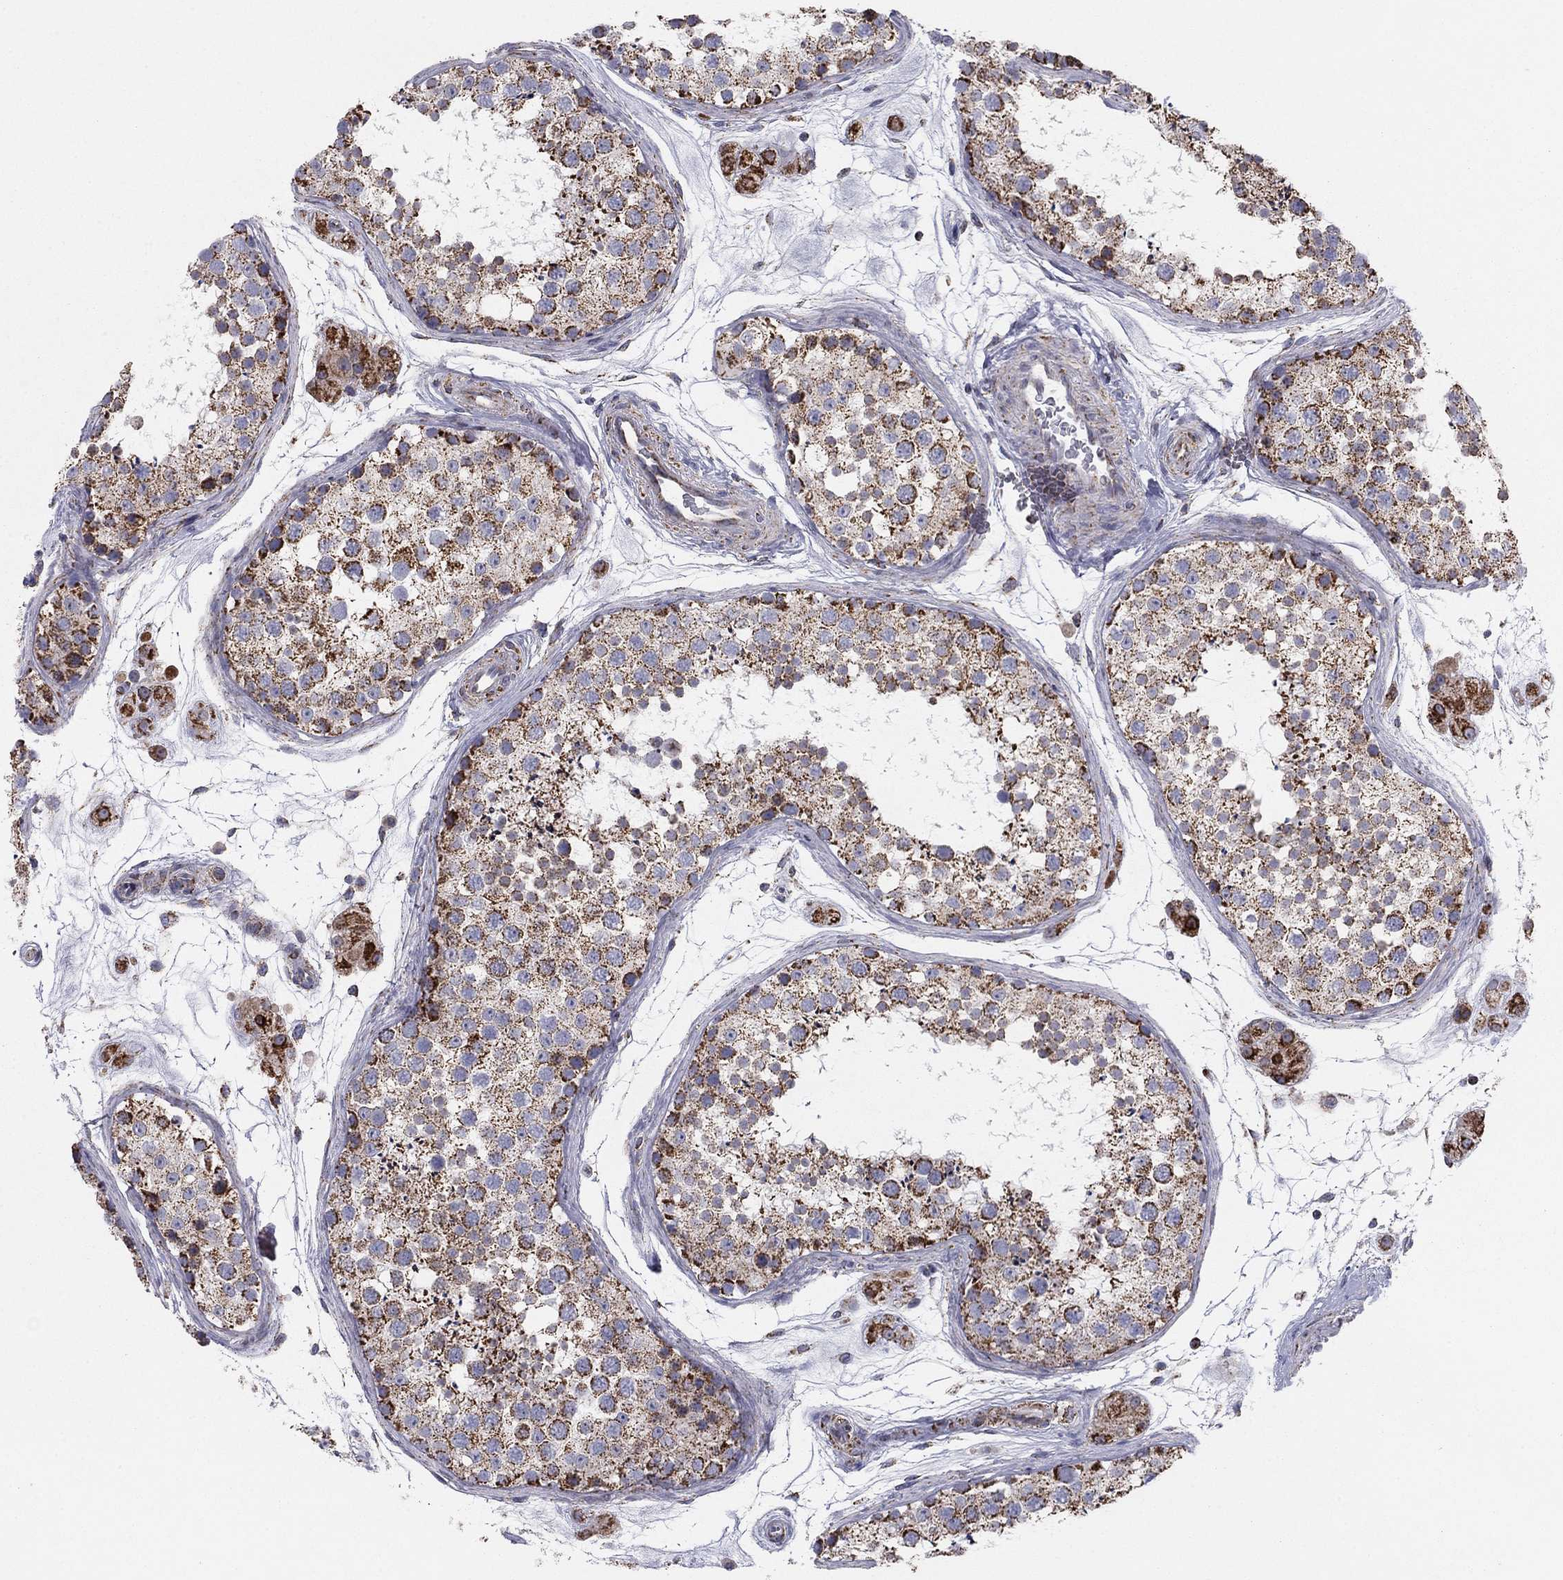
{"staining": {"intensity": "moderate", "quantity": ">75%", "location": "cytoplasmic/membranous"}, "tissue": "testis", "cell_type": "Cells in seminiferous ducts", "image_type": "normal", "snomed": [{"axis": "morphology", "description": "Normal tissue, NOS"}, {"axis": "topography", "description": "Testis"}], "caption": "This image reveals immunohistochemistry (IHC) staining of normal human testis, with medium moderate cytoplasmic/membranous positivity in about >75% of cells in seminiferous ducts.", "gene": "NDUFV1", "patient": {"sex": "male", "age": 41}}